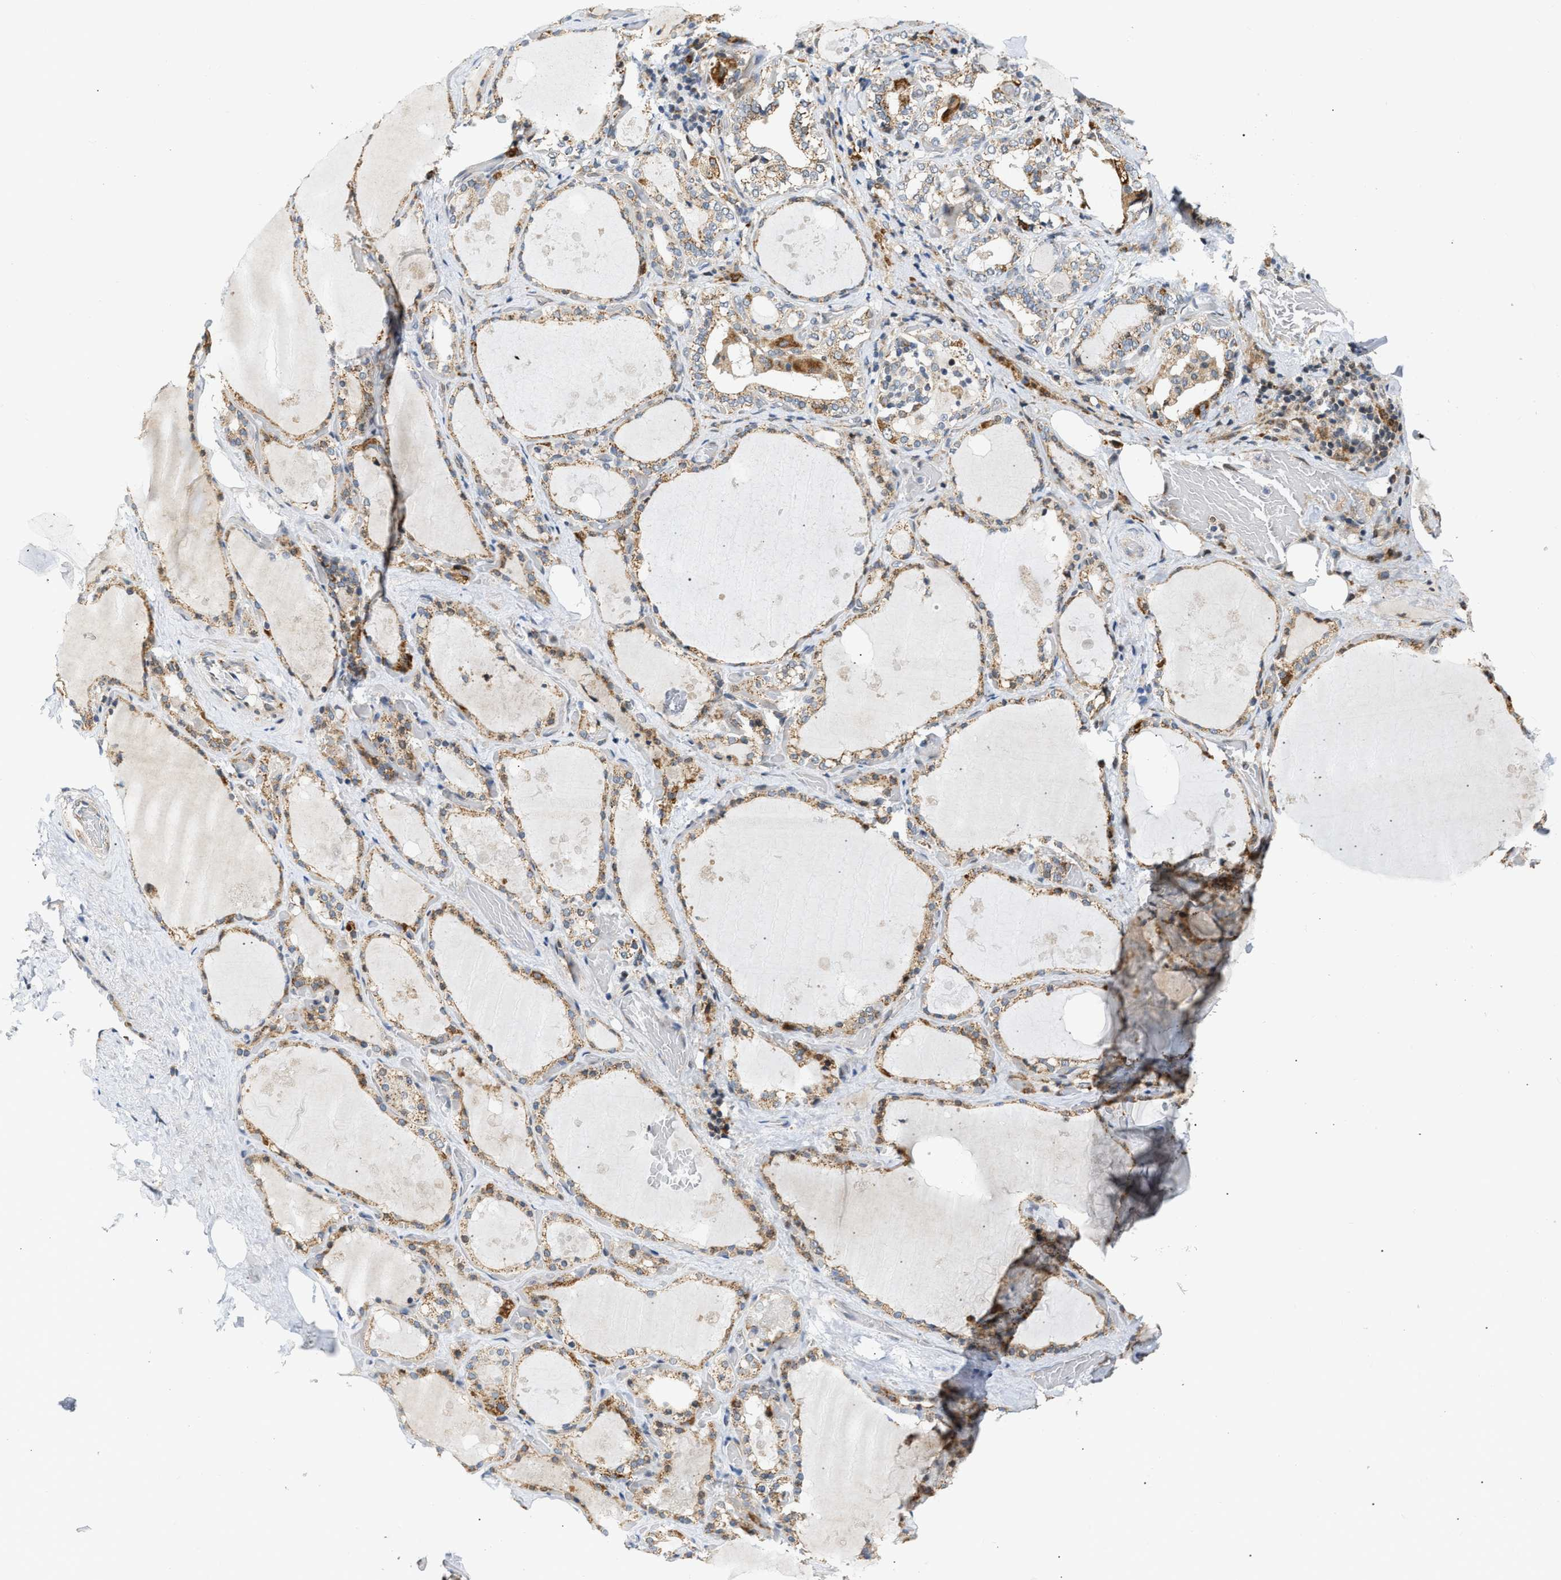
{"staining": {"intensity": "moderate", "quantity": ">75%", "location": "cytoplasmic/membranous"}, "tissue": "thyroid gland", "cell_type": "Glandular cells", "image_type": "normal", "snomed": [{"axis": "morphology", "description": "Normal tissue, NOS"}, {"axis": "topography", "description": "Thyroid gland"}], "caption": "Normal thyroid gland reveals moderate cytoplasmic/membranous expression in about >75% of glandular cells, visualized by immunohistochemistry.", "gene": "DEPTOR", "patient": {"sex": "male", "age": 61}}